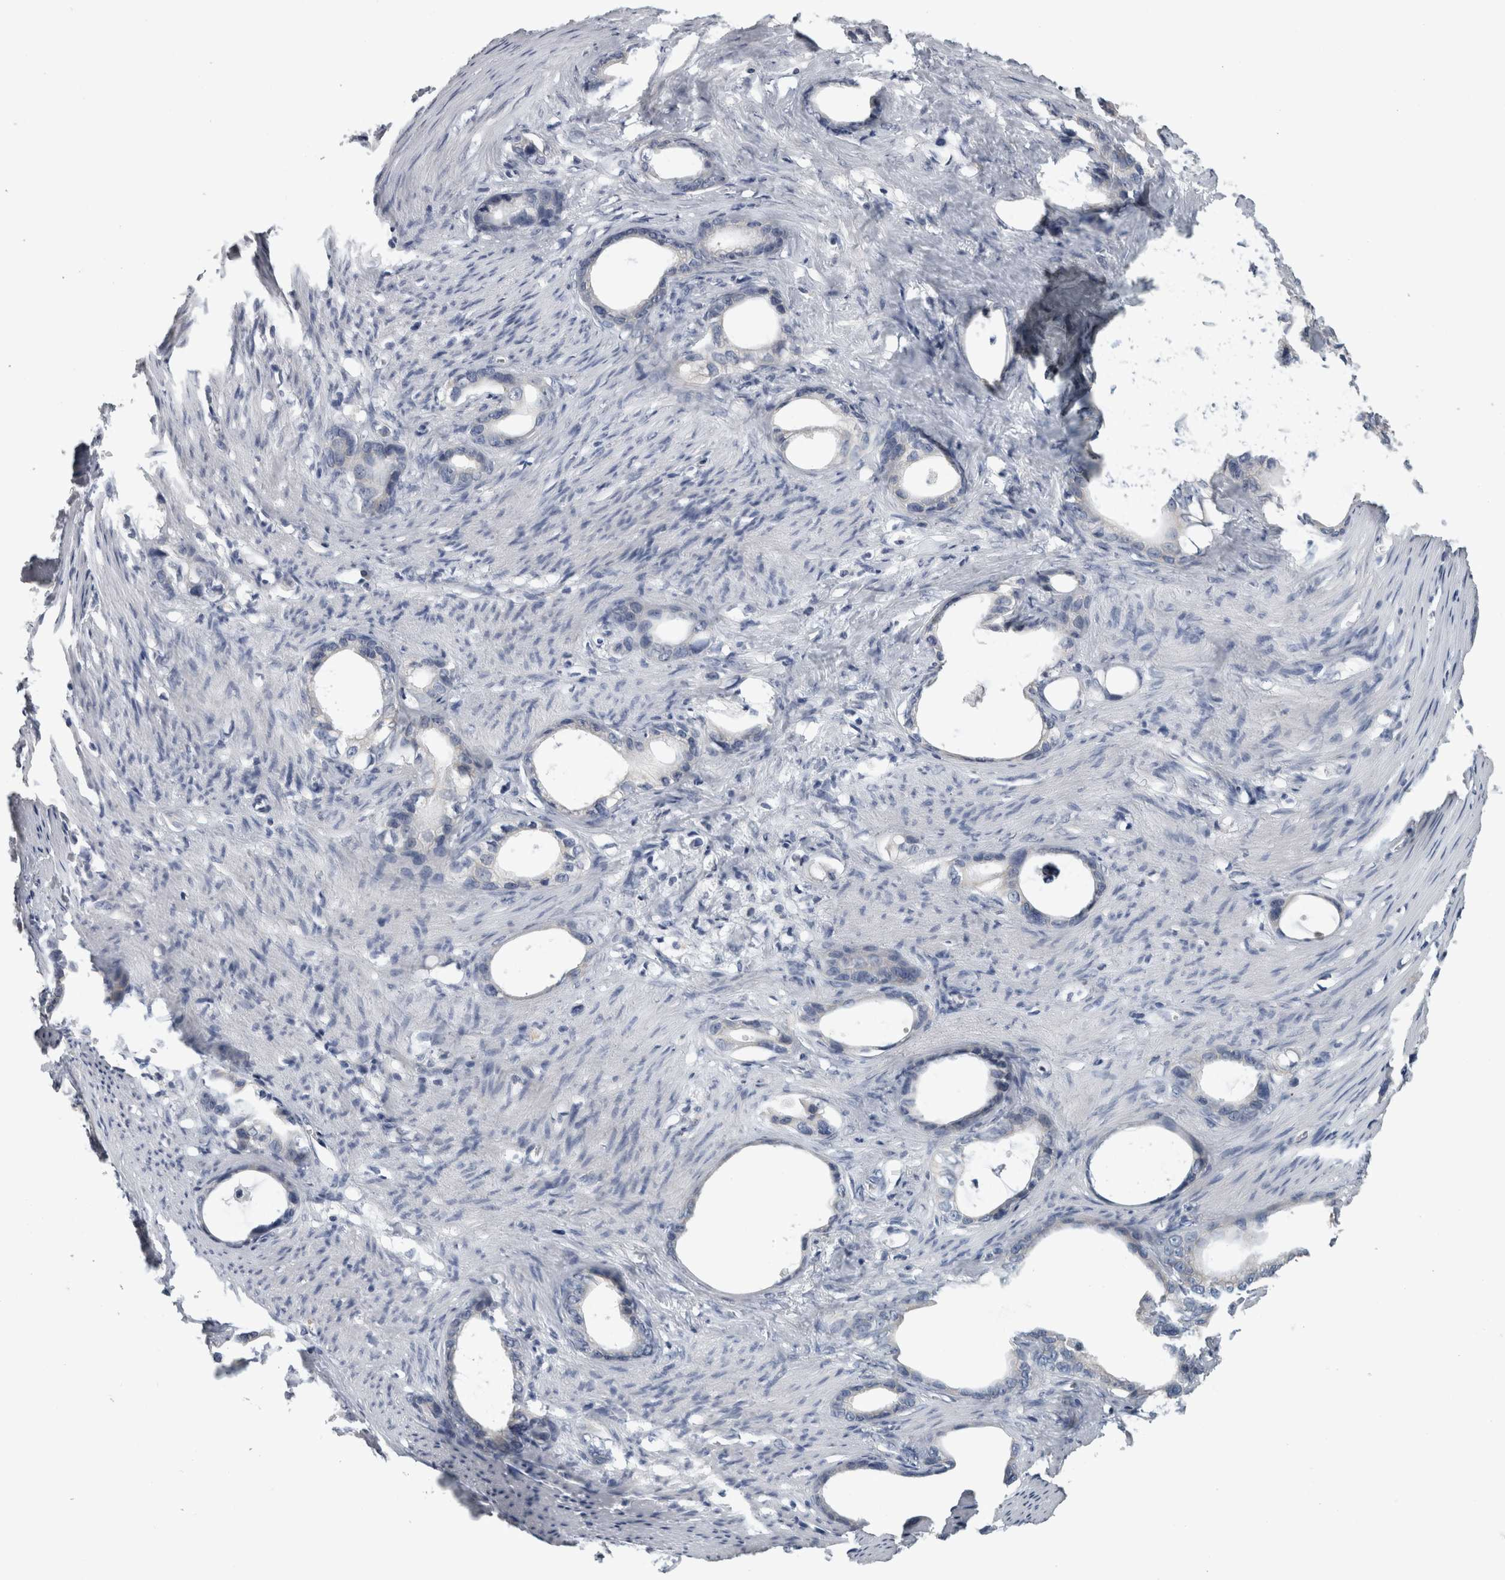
{"staining": {"intensity": "negative", "quantity": "none", "location": "none"}, "tissue": "stomach cancer", "cell_type": "Tumor cells", "image_type": "cancer", "snomed": [{"axis": "morphology", "description": "Adenocarcinoma, NOS"}, {"axis": "topography", "description": "Stomach"}], "caption": "The immunohistochemistry micrograph has no significant expression in tumor cells of stomach cancer (adenocarcinoma) tissue.", "gene": "SLC22A11", "patient": {"sex": "female", "age": 75}}